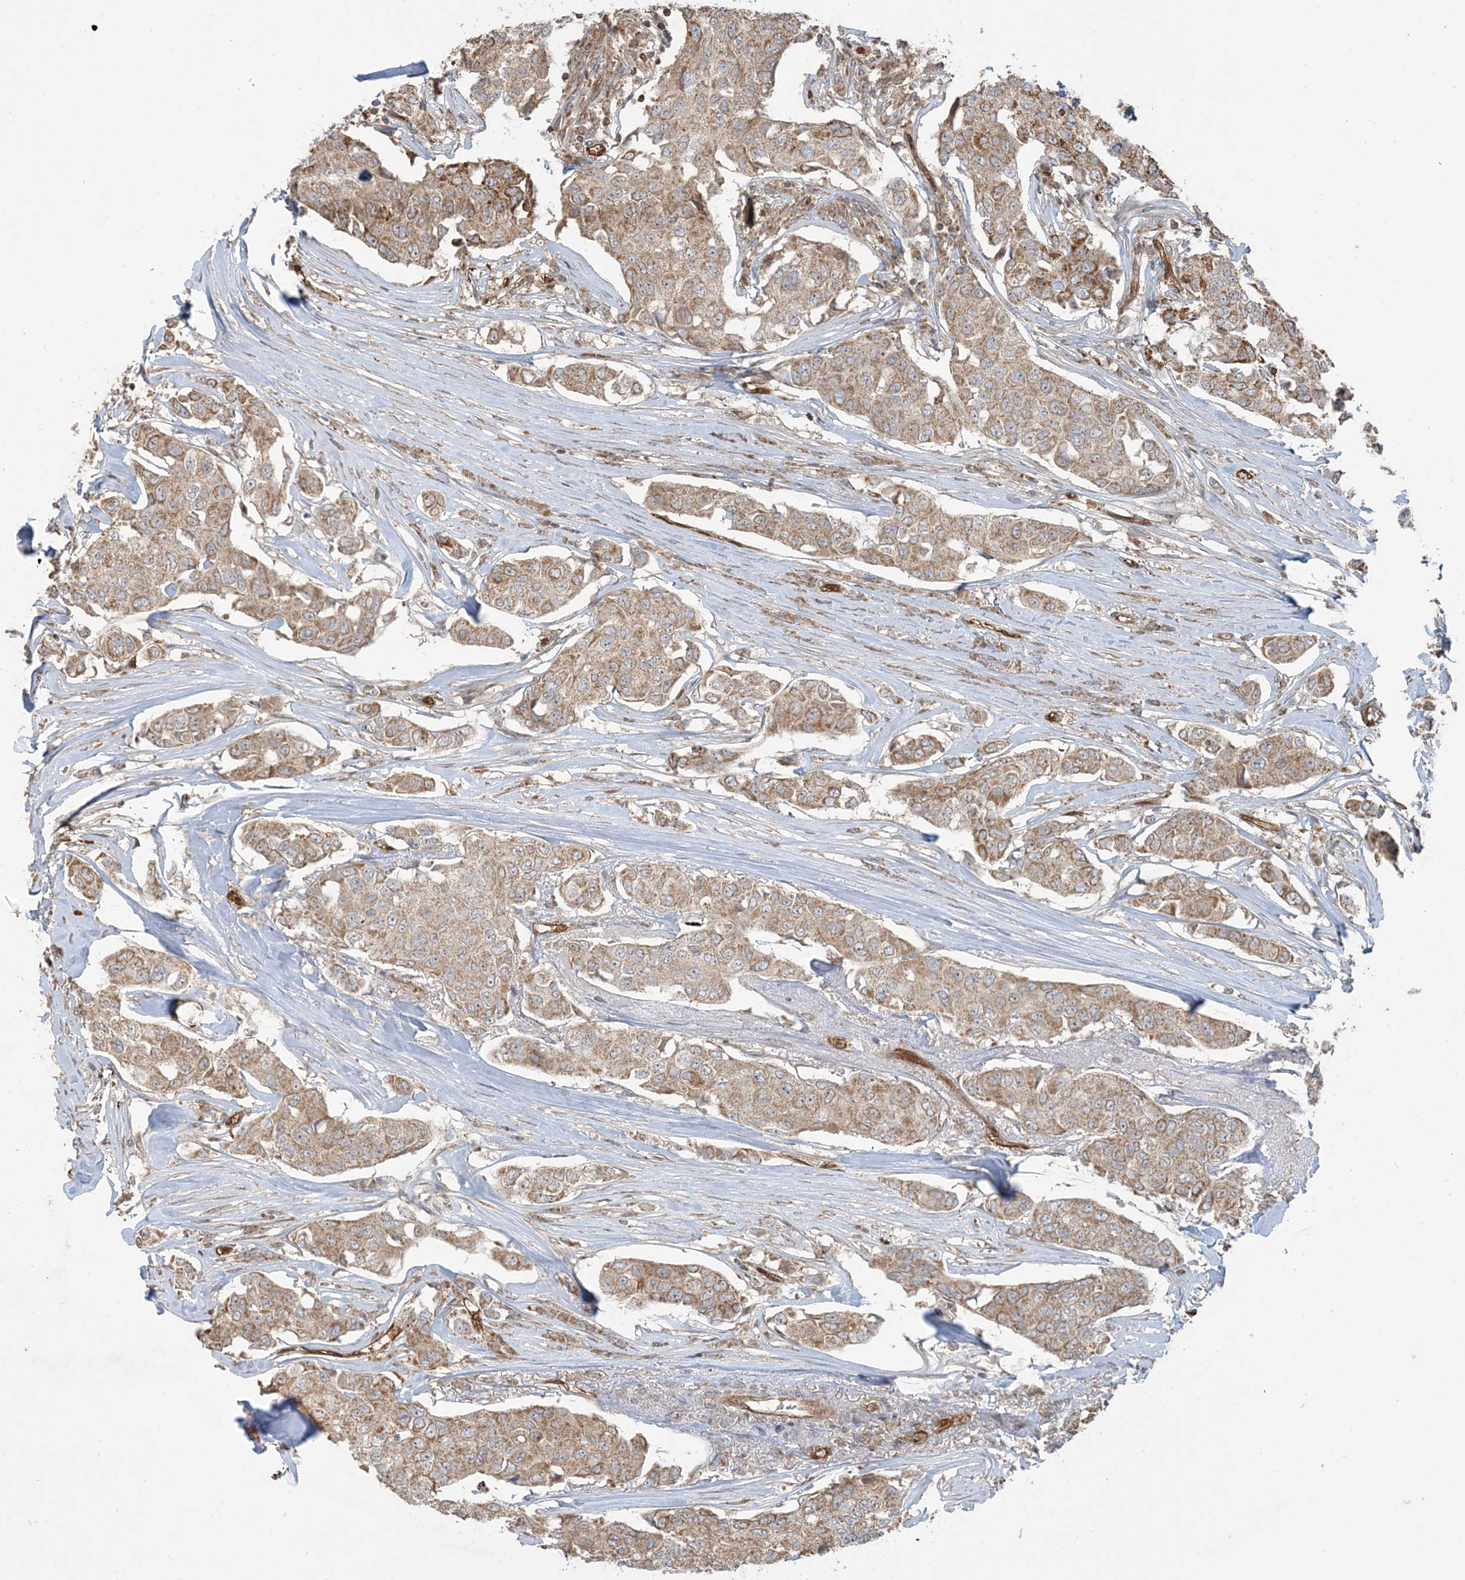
{"staining": {"intensity": "weak", "quantity": ">75%", "location": "cytoplasmic/membranous"}, "tissue": "breast cancer", "cell_type": "Tumor cells", "image_type": "cancer", "snomed": [{"axis": "morphology", "description": "Duct carcinoma"}, {"axis": "topography", "description": "Breast"}], "caption": "A high-resolution histopathology image shows IHC staining of infiltrating ductal carcinoma (breast), which demonstrates weak cytoplasmic/membranous positivity in about >75% of tumor cells.", "gene": "PPM1F", "patient": {"sex": "female", "age": 80}}